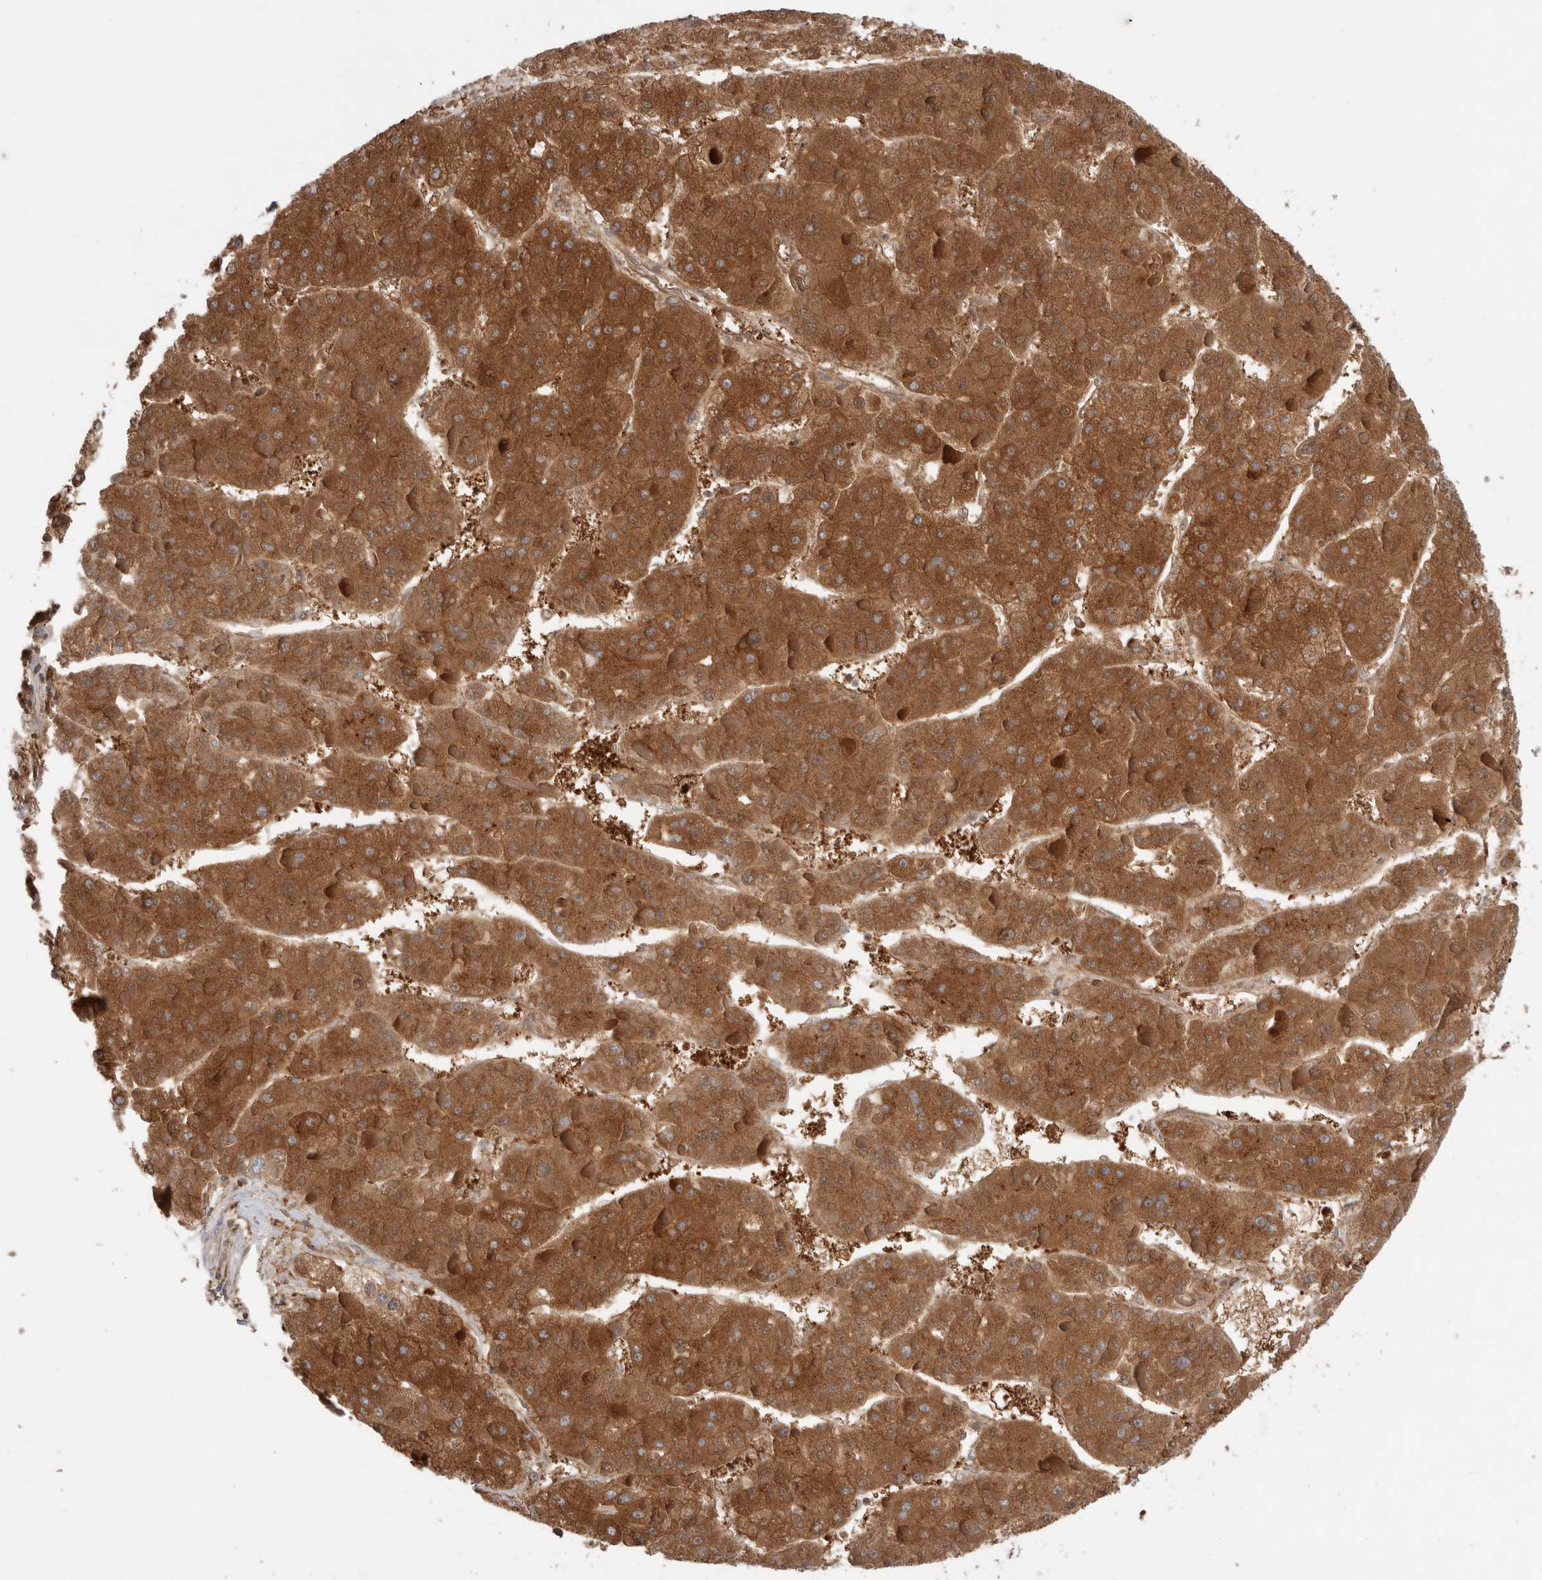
{"staining": {"intensity": "strong", "quantity": ">75%", "location": "cytoplasmic/membranous"}, "tissue": "liver cancer", "cell_type": "Tumor cells", "image_type": "cancer", "snomed": [{"axis": "morphology", "description": "Carcinoma, Hepatocellular, NOS"}, {"axis": "topography", "description": "Liver"}], "caption": "Immunohistochemical staining of human hepatocellular carcinoma (liver) demonstrates high levels of strong cytoplasmic/membranous protein staining in approximately >75% of tumor cells.", "gene": "KLHL14", "patient": {"sex": "female", "age": 73}}